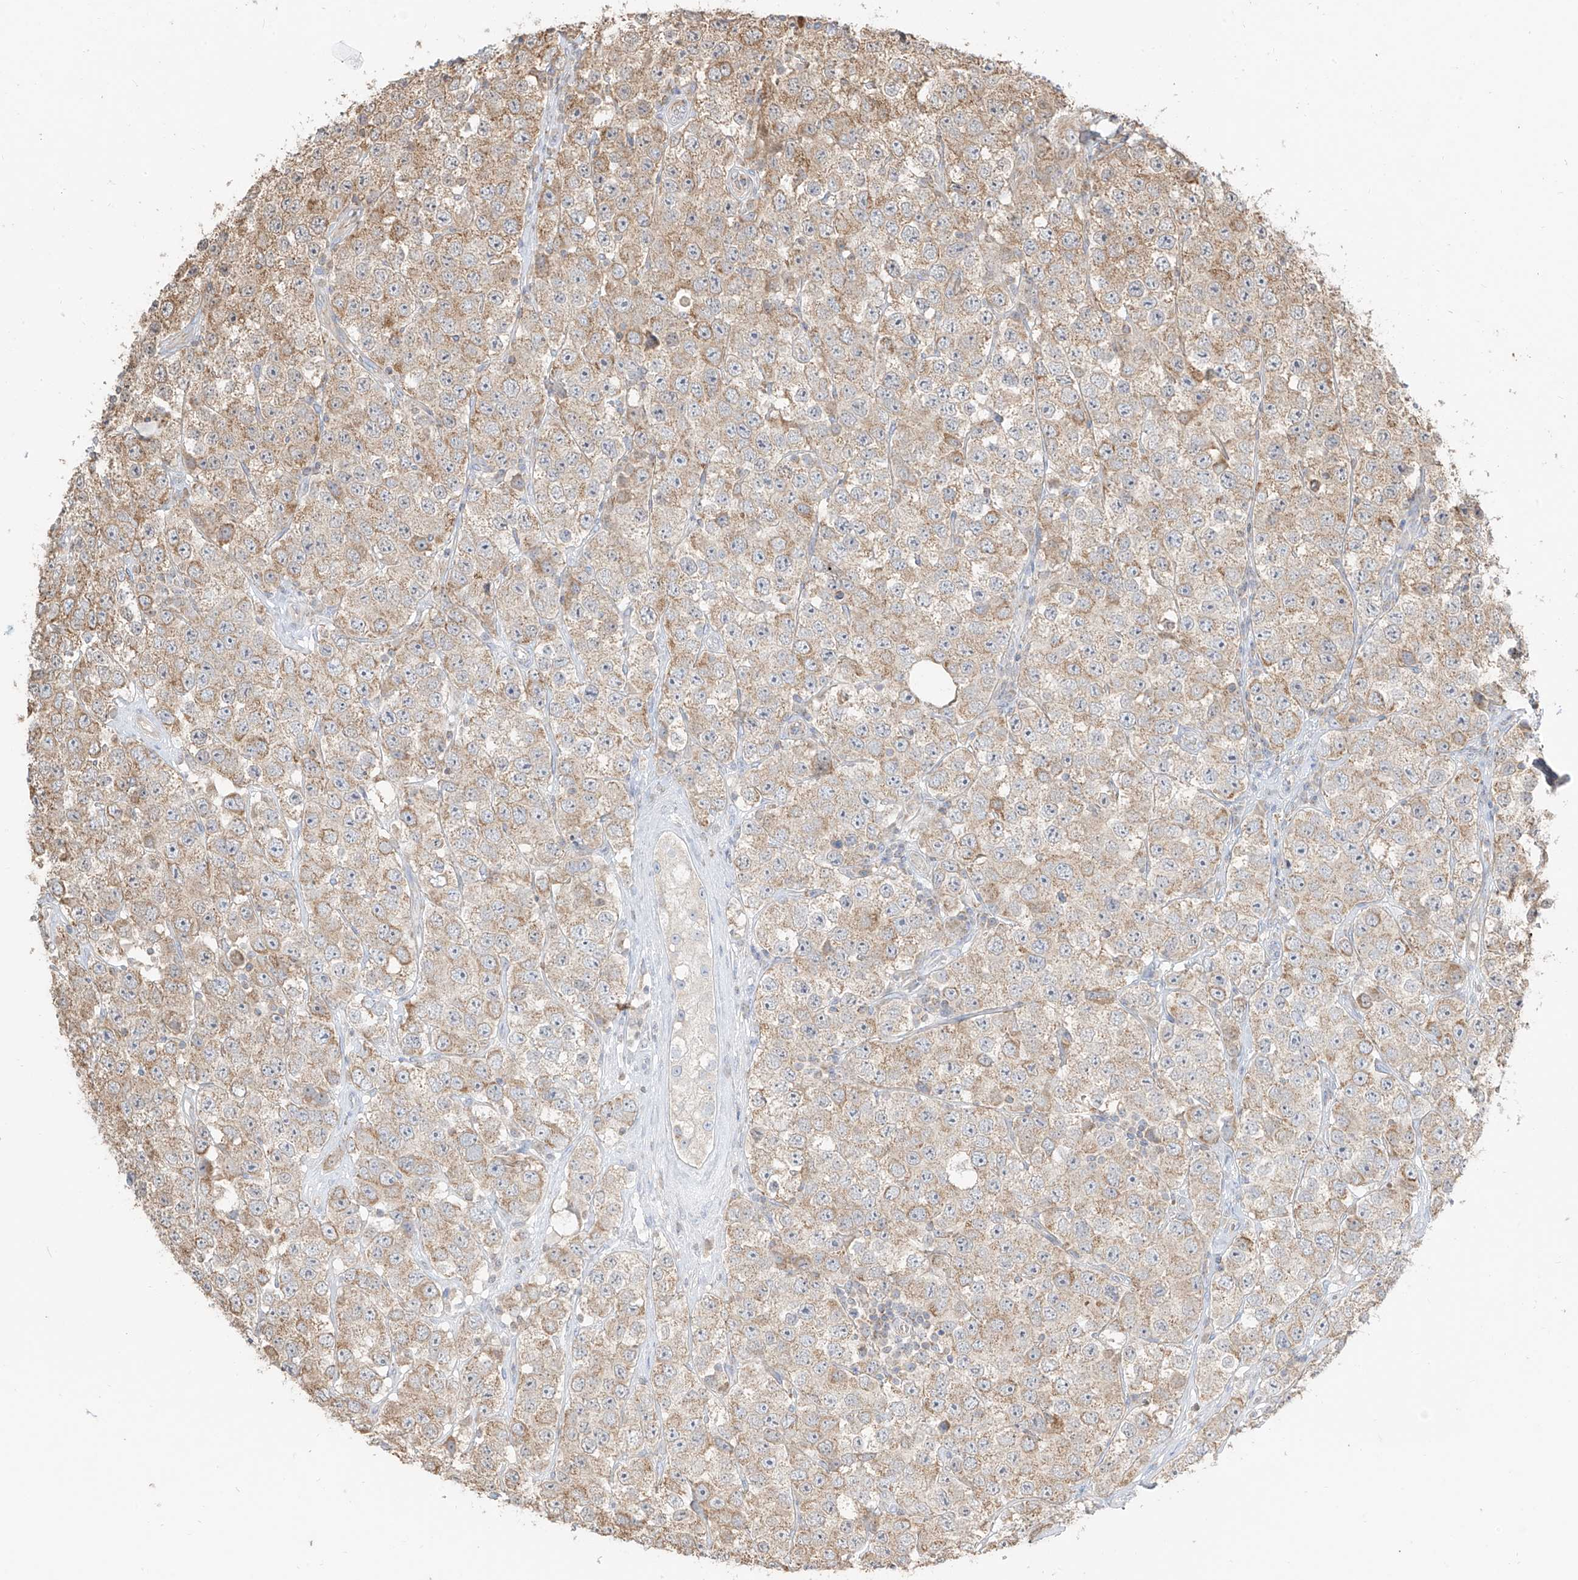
{"staining": {"intensity": "weak", "quantity": ">75%", "location": "cytoplasmic/membranous"}, "tissue": "testis cancer", "cell_type": "Tumor cells", "image_type": "cancer", "snomed": [{"axis": "morphology", "description": "Seminoma, NOS"}, {"axis": "topography", "description": "Testis"}], "caption": "Immunohistochemistry (IHC) image of neoplastic tissue: human testis seminoma stained using IHC shows low levels of weak protein expression localized specifically in the cytoplasmic/membranous of tumor cells, appearing as a cytoplasmic/membranous brown color.", "gene": "ETHE1", "patient": {"sex": "male", "age": 28}}